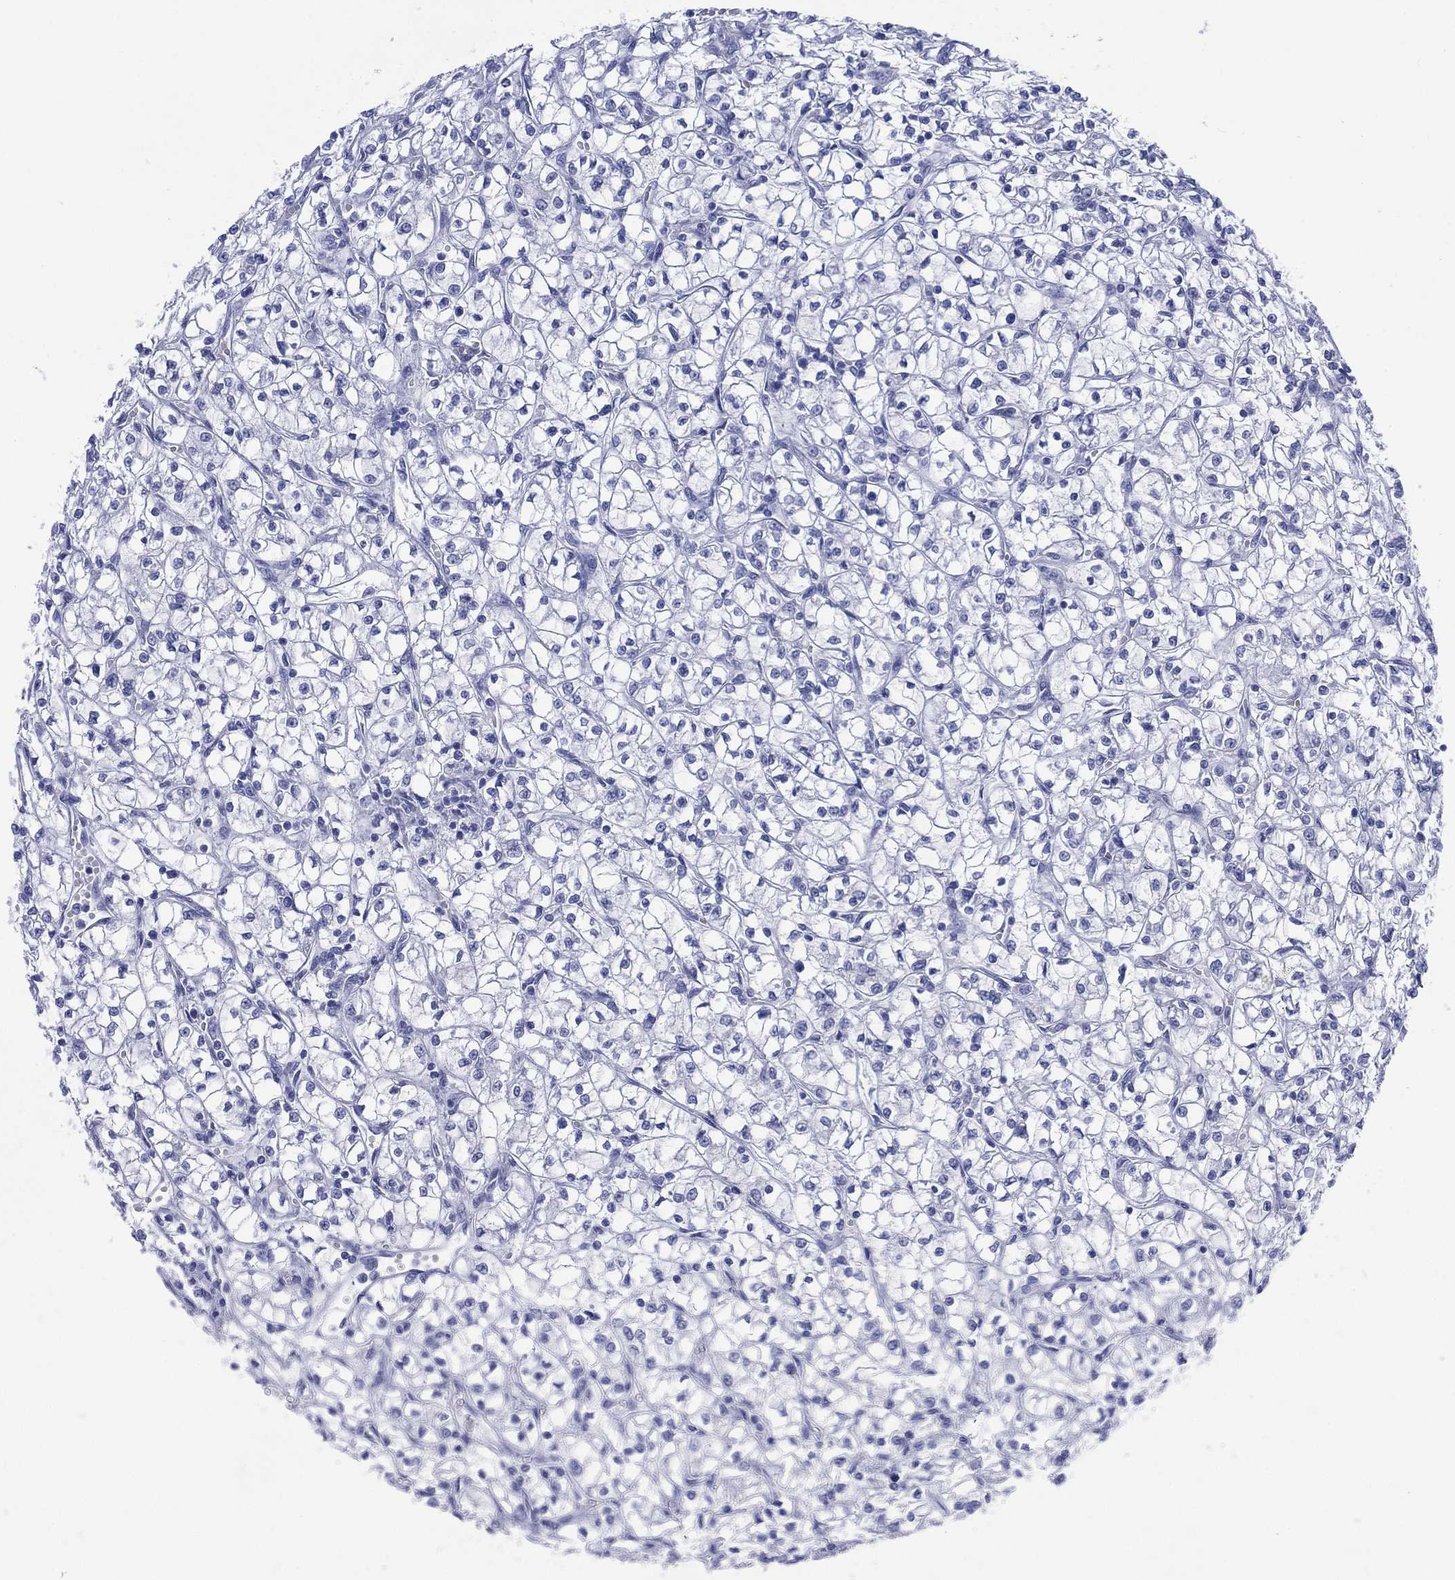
{"staining": {"intensity": "negative", "quantity": "none", "location": "none"}, "tissue": "renal cancer", "cell_type": "Tumor cells", "image_type": "cancer", "snomed": [{"axis": "morphology", "description": "Adenocarcinoma, NOS"}, {"axis": "topography", "description": "Kidney"}], "caption": "Immunohistochemistry of renal cancer demonstrates no positivity in tumor cells.", "gene": "LRRD1", "patient": {"sex": "female", "age": 64}}